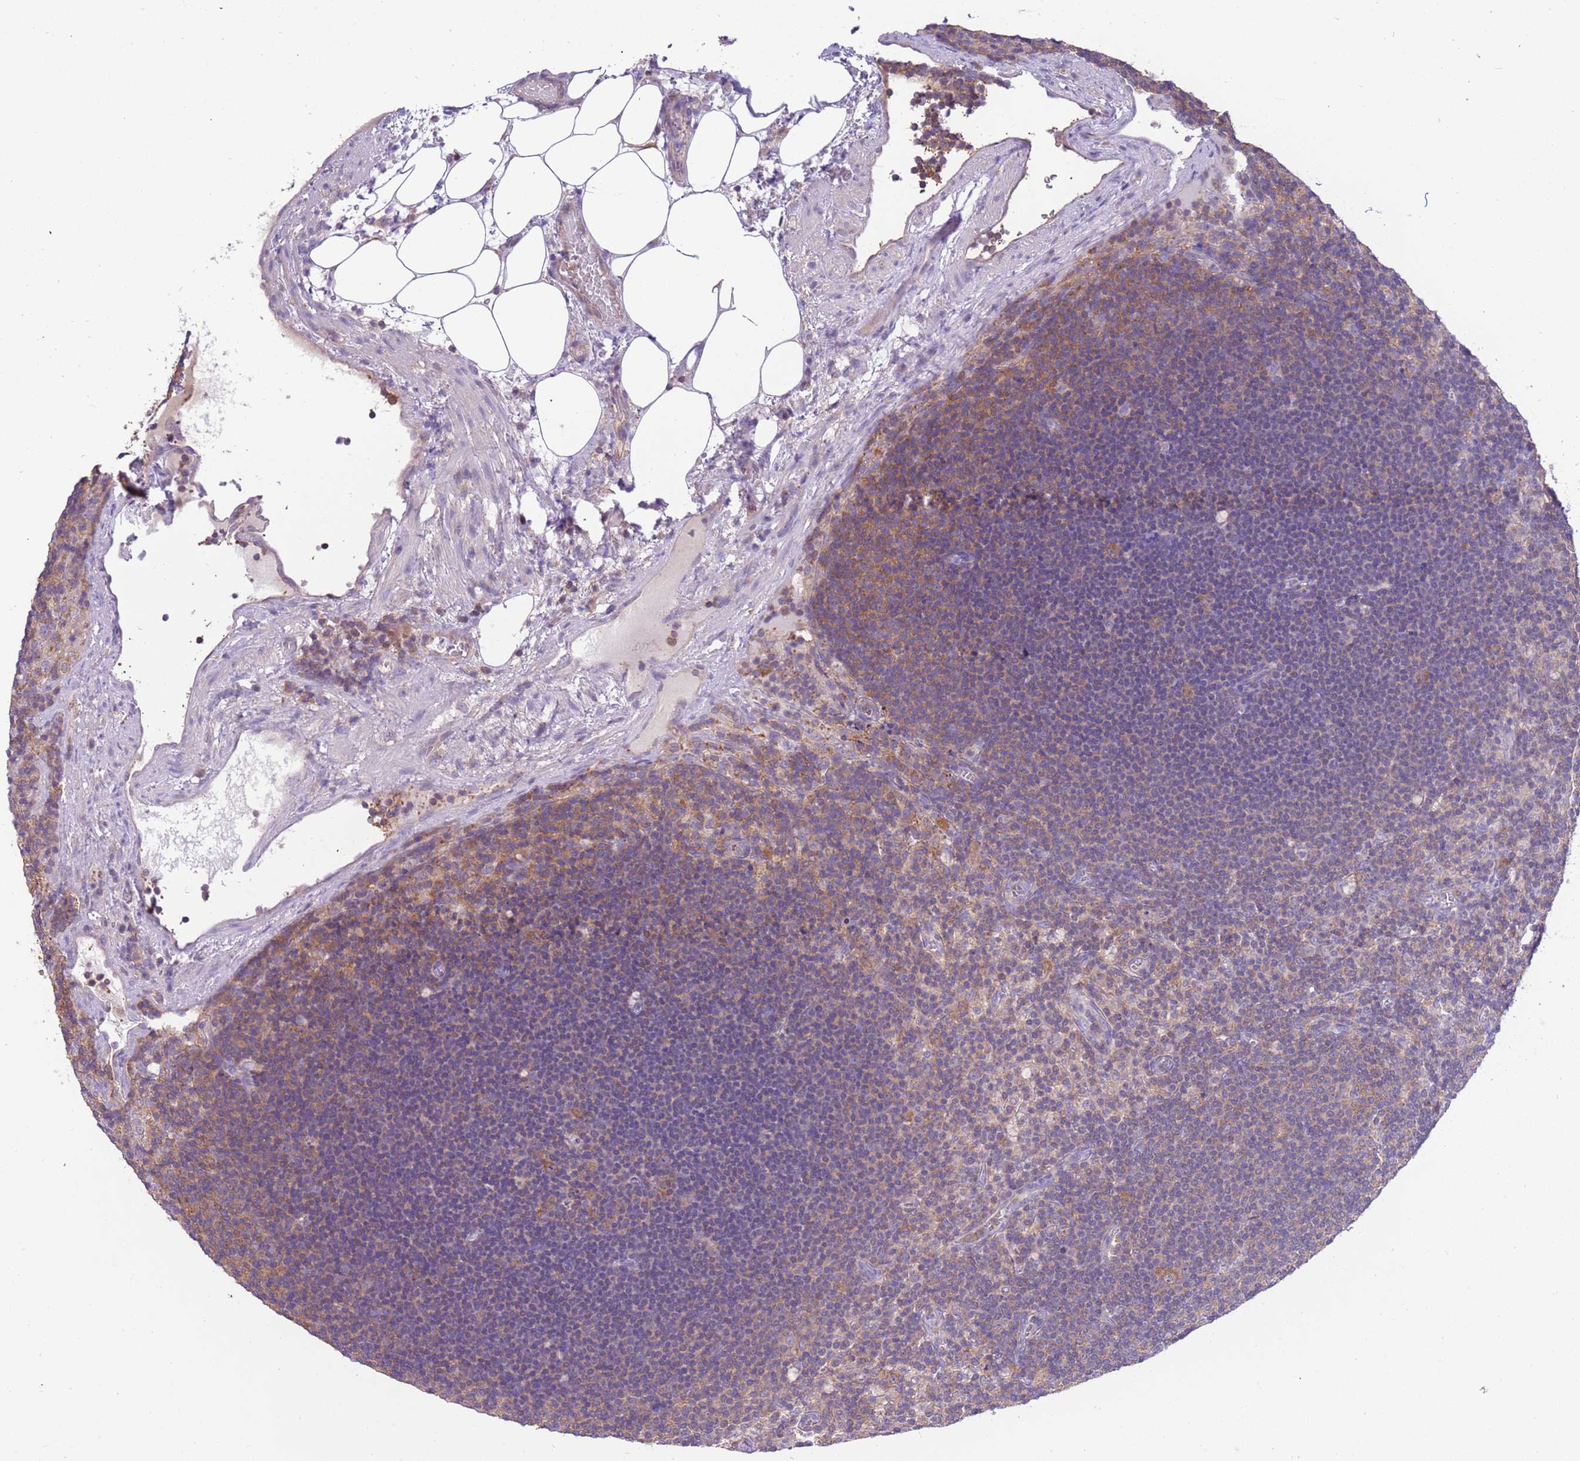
{"staining": {"intensity": "moderate", "quantity": "25%-75%", "location": "cytoplasmic/membranous"}, "tissue": "lymph node", "cell_type": "Germinal center cells", "image_type": "normal", "snomed": [{"axis": "morphology", "description": "Normal tissue, NOS"}, {"axis": "topography", "description": "Lymph node"}], "caption": "A high-resolution image shows immunohistochemistry (IHC) staining of normal lymph node, which exhibits moderate cytoplasmic/membranous positivity in about 25%-75% of germinal center cells. The staining was performed using DAB to visualize the protein expression in brown, while the nuclei were stained in blue with hematoxylin (Magnification: 20x).", "gene": "STIP1", "patient": {"sex": "male", "age": 69}}